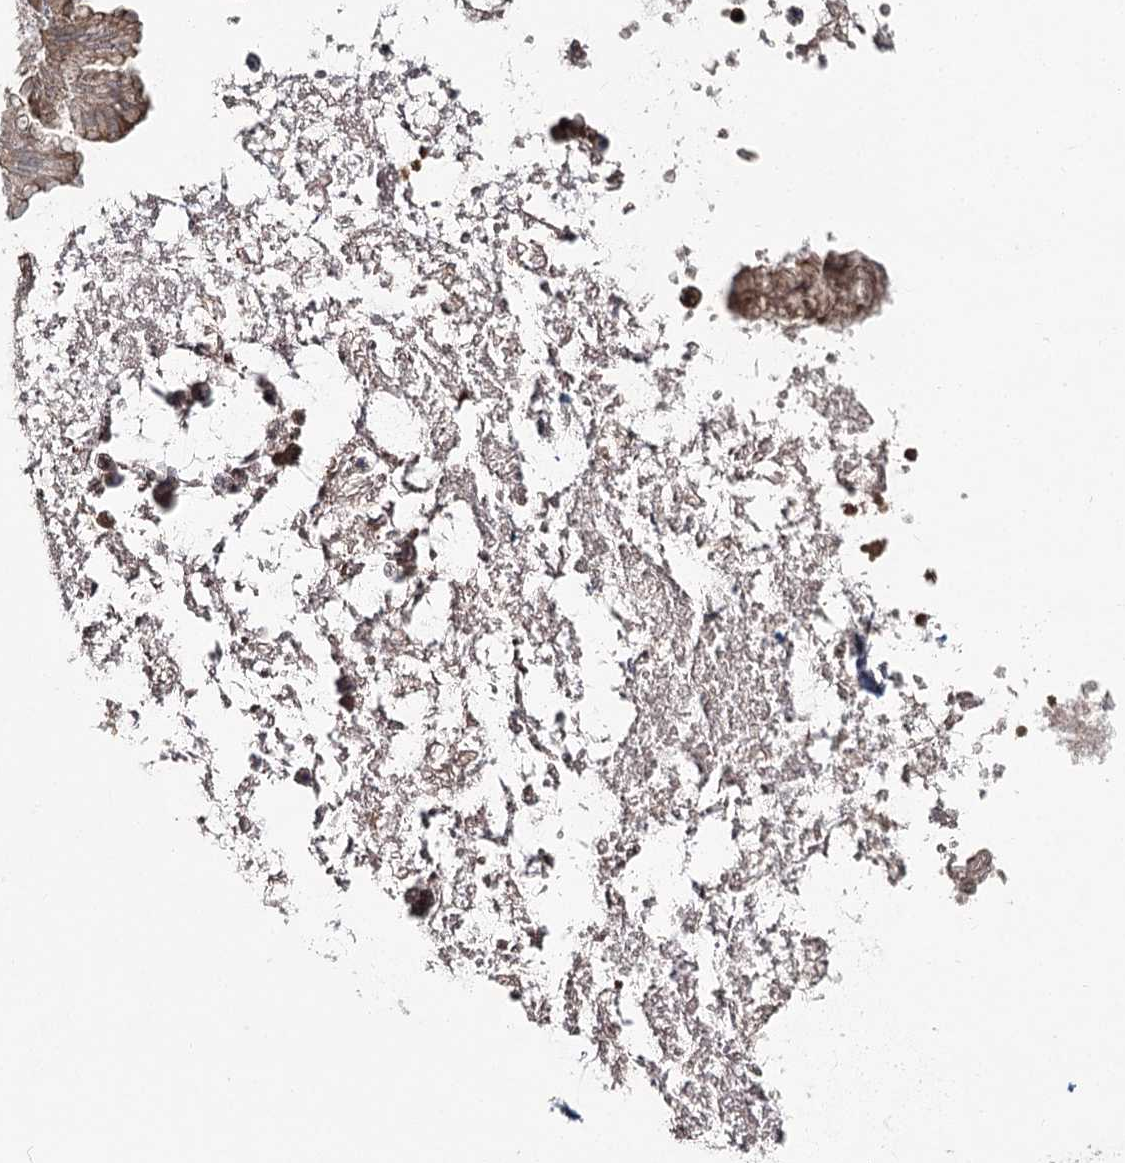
{"staining": {"intensity": "moderate", "quantity": ">75%", "location": "cytoplasmic/membranous"}, "tissue": "ovarian cancer", "cell_type": "Tumor cells", "image_type": "cancer", "snomed": [{"axis": "morphology", "description": "Cystadenocarcinoma, mucinous, NOS"}, {"axis": "topography", "description": "Ovary"}], "caption": "A micrograph of human mucinous cystadenocarcinoma (ovarian) stained for a protein displays moderate cytoplasmic/membranous brown staining in tumor cells.", "gene": "PCBD2", "patient": {"sex": "female", "age": 71}}